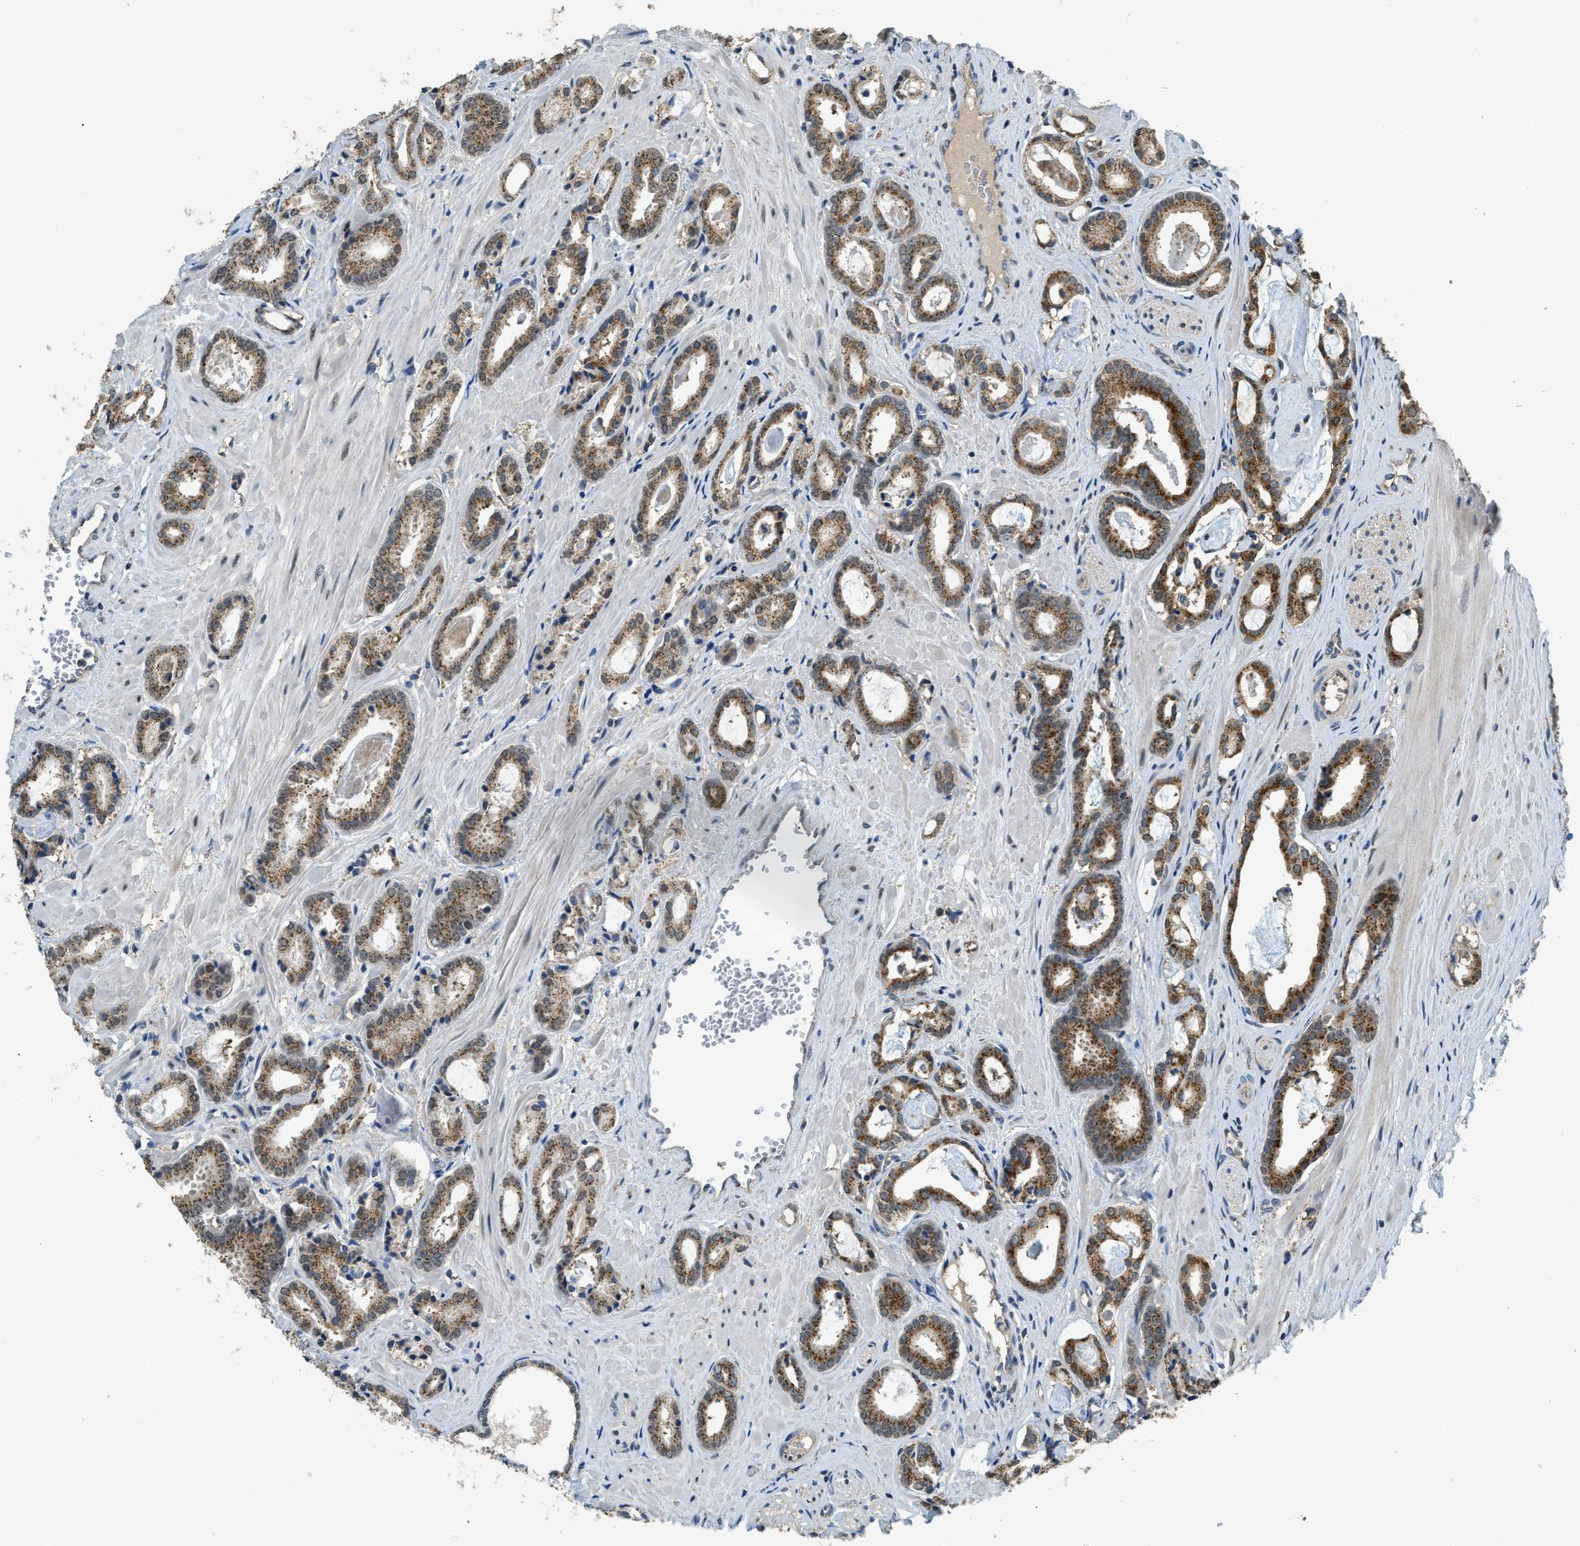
{"staining": {"intensity": "moderate", "quantity": ">75%", "location": "cytoplasmic/membranous"}, "tissue": "prostate cancer", "cell_type": "Tumor cells", "image_type": "cancer", "snomed": [{"axis": "morphology", "description": "Adenocarcinoma, Low grade"}, {"axis": "topography", "description": "Prostate"}], "caption": "A photomicrograph of human prostate cancer (low-grade adenocarcinoma) stained for a protein displays moderate cytoplasmic/membranous brown staining in tumor cells. Nuclei are stained in blue.", "gene": "IPO7", "patient": {"sex": "male", "age": 53}}